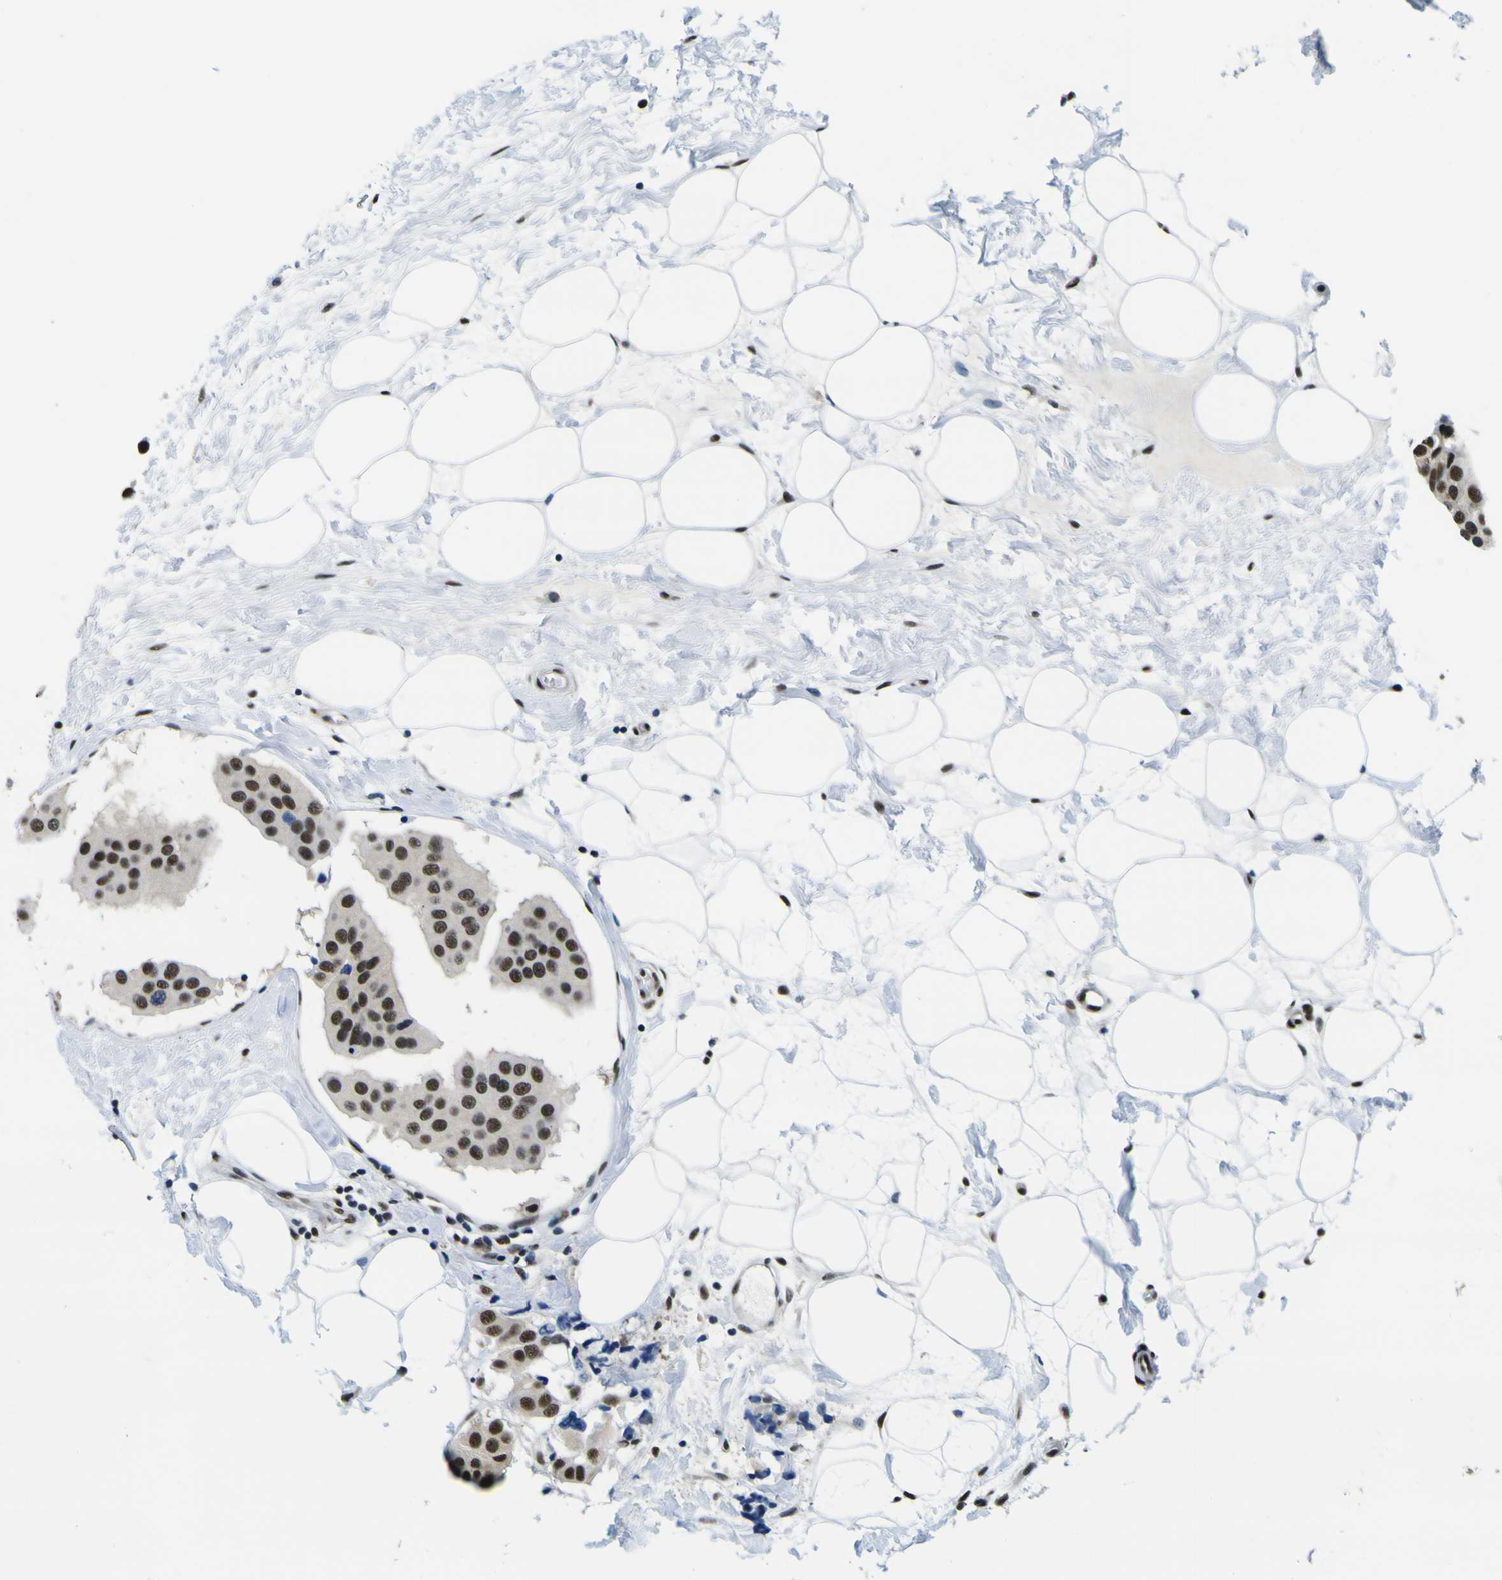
{"staining": {"intensity": "strong", "quantity": ">75%", "location": "nuclear"}, "tissue": "breast cancer", "cell_type": "Tumor cells", "image_type": "cancer", "snomed": [{"axis": "morphology", "description": "Normal tissue, NOS"}, {"axis": "morphology", "description": "Duct carcinoma"}, {"axis": "topography", "description": "Breast"}], "caption": "The immunohistochemical stain shows strong nuclear staining in tumor cells of breast infiltrating ductal carcinoma tissue.", "gene": "SP1", "patient": {"sex": "female", "age": 39}}